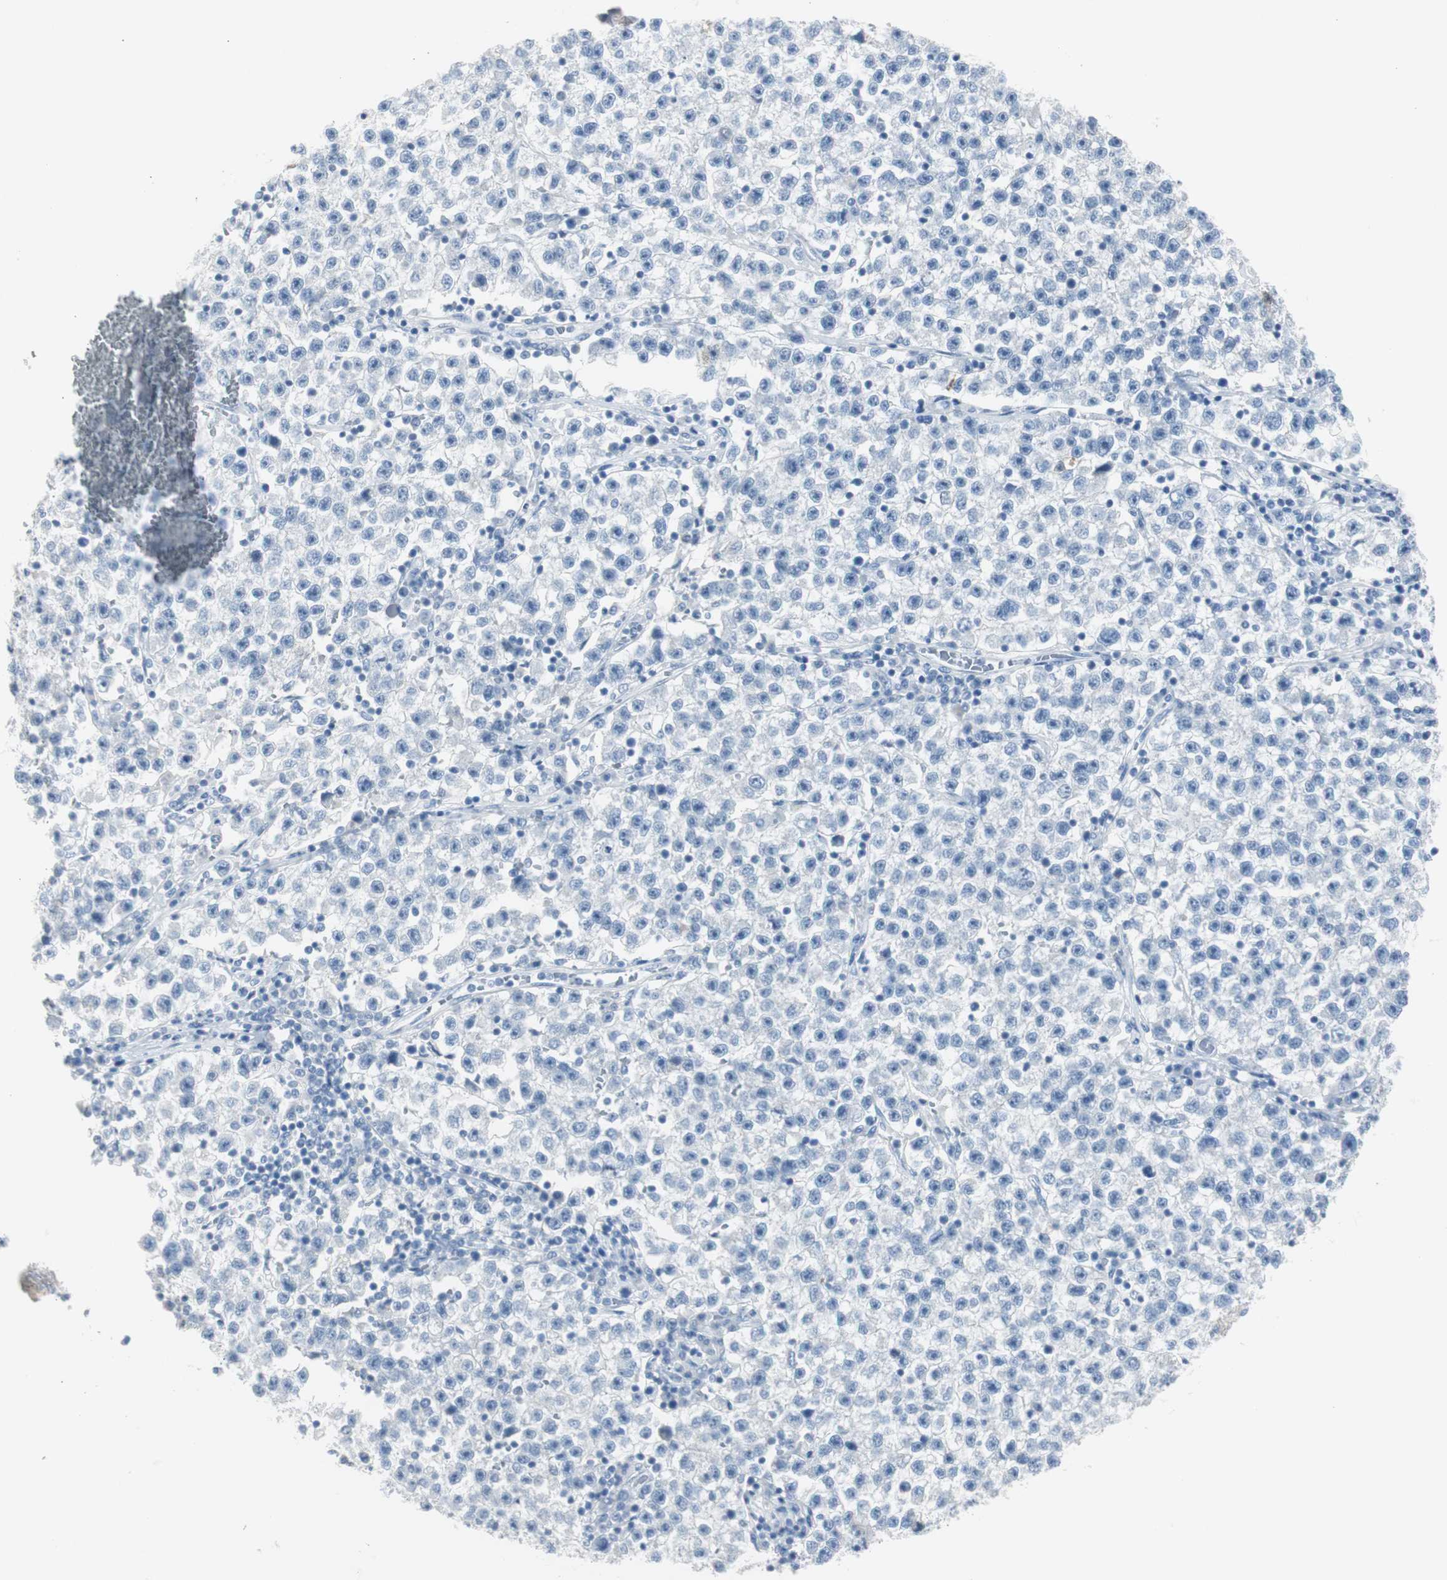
{"staining": {"intensity": "negative", "quantity": "none", "location": "none"}, "tissue": "testis cancer", "cell_type": "Tumor cells", "image_type": "cancer", "snomed": [{"axis": "morphology", "description": "Seminoma, NOS"}, {"axis": "topography", "description": "Testis"}], "caption": "Immunohistochemistry photomicrograph of neoplastic tissue: human testis seminoma stained with DAB (3,3'-diaminobenzidine) shows no significant protein expression in tumor cells. (DAB immunohistochemistry with hematoxylin counter stain).", "gene": "S100A7", "patient": {"sex": "male", "age": 22}}